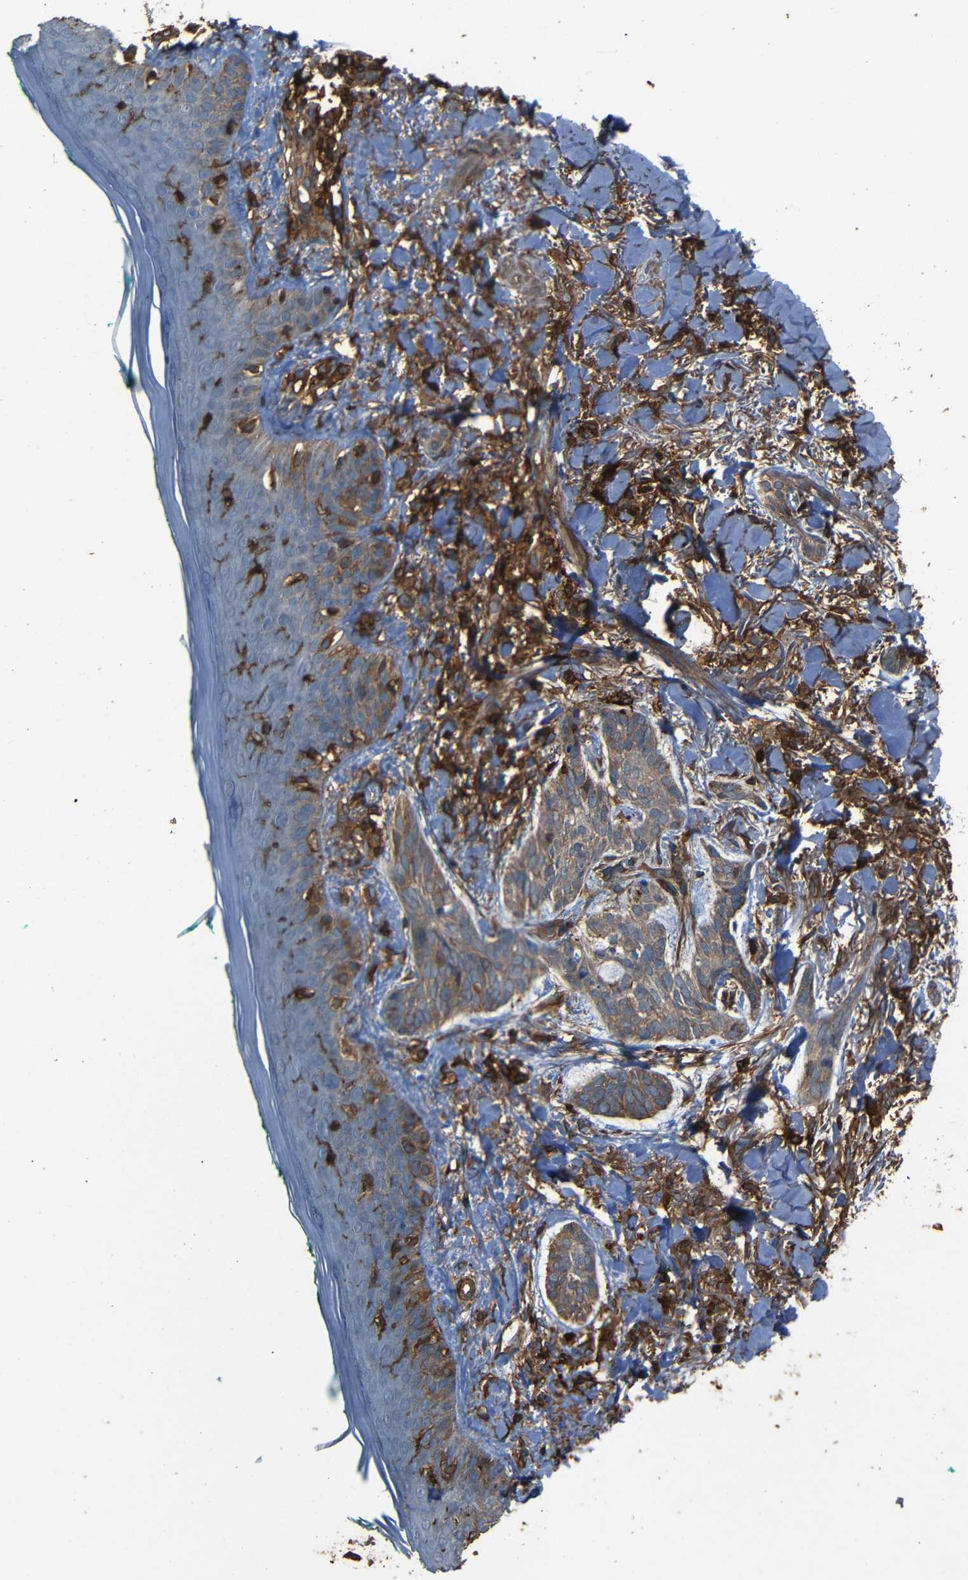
{"staining": {"intensity": "moderate", "quantity": ">75%", "location": "cytoplasmic/membranous"}, "tissue": "skin cancer", "cell_type": "Tumor cells", "image_type": "cancer", "snomed": [{"axis": "morphology", "description": "Basal cell carcinoma"}, {"axis": "topography", "description": "Skin"}], "caption": "Tumor cells exhibit moderate cytoplasmic/membranous expression in about >75% of cells in basal cell carcinoma (skin).", "gene": "ADGRE5", "patient": {"sex": "male", "age": 43}}